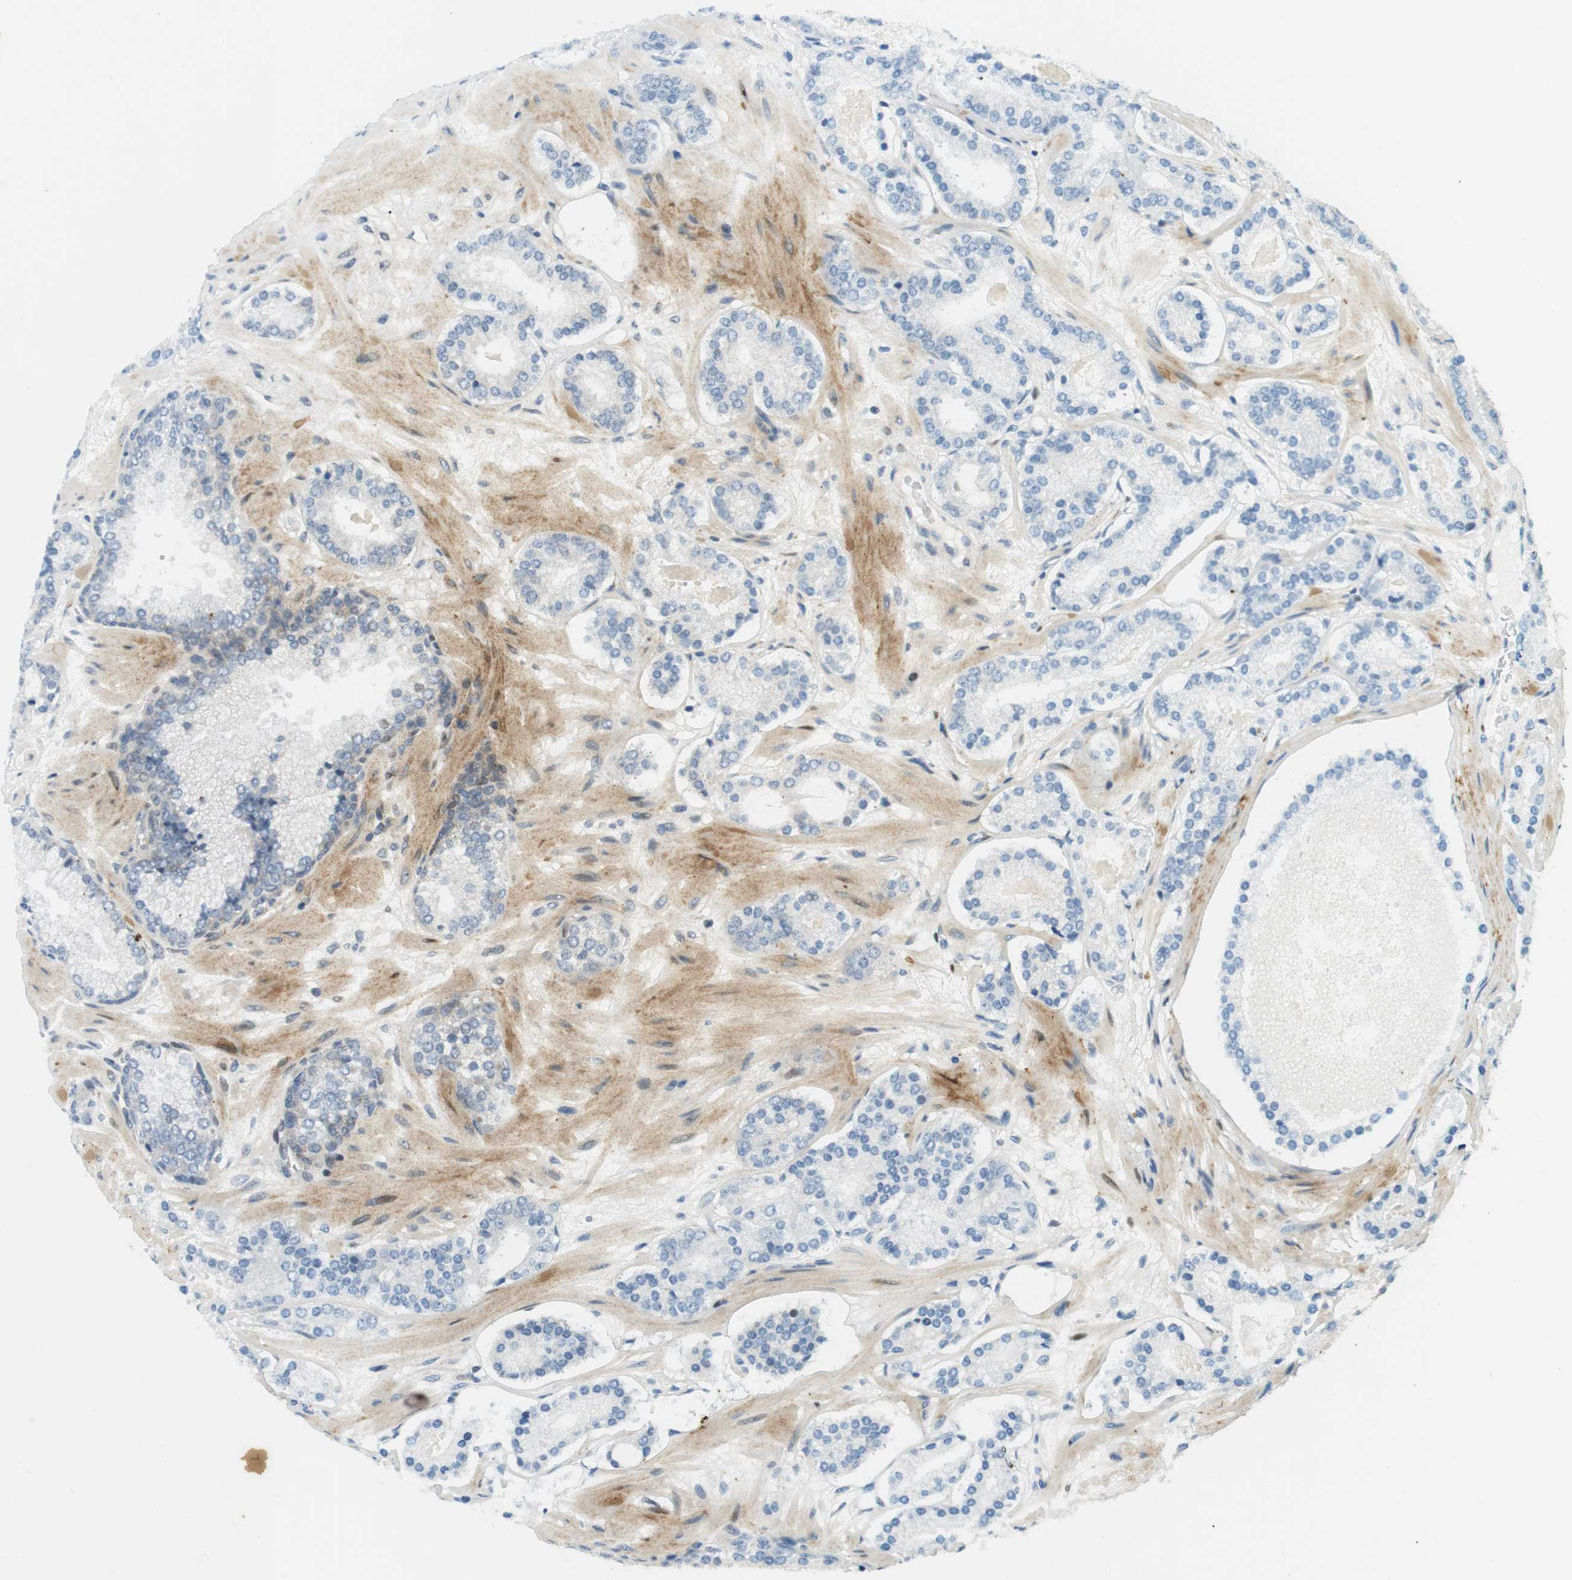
{"staining": {"intensity": "negative", "quantity": "none", "location": "none"}, "tissue": "prostate cancer", "cell_type": "Tumor cells", "image_type": "cancer", "snomed": [{"axis": "morphology", "description": "Adenocarcinoma, Low grade"}, {"axis": "topography", "description": "Prostate"}], "caption": "Tumor cells are negative for protein expression in human adenocarcinoma (low-grade) (prostate). (DAB immunohistochemistry (IHC), high magnification).", "gene": "CSNK2B", "patient": {"sex": "male", "age": 63}}